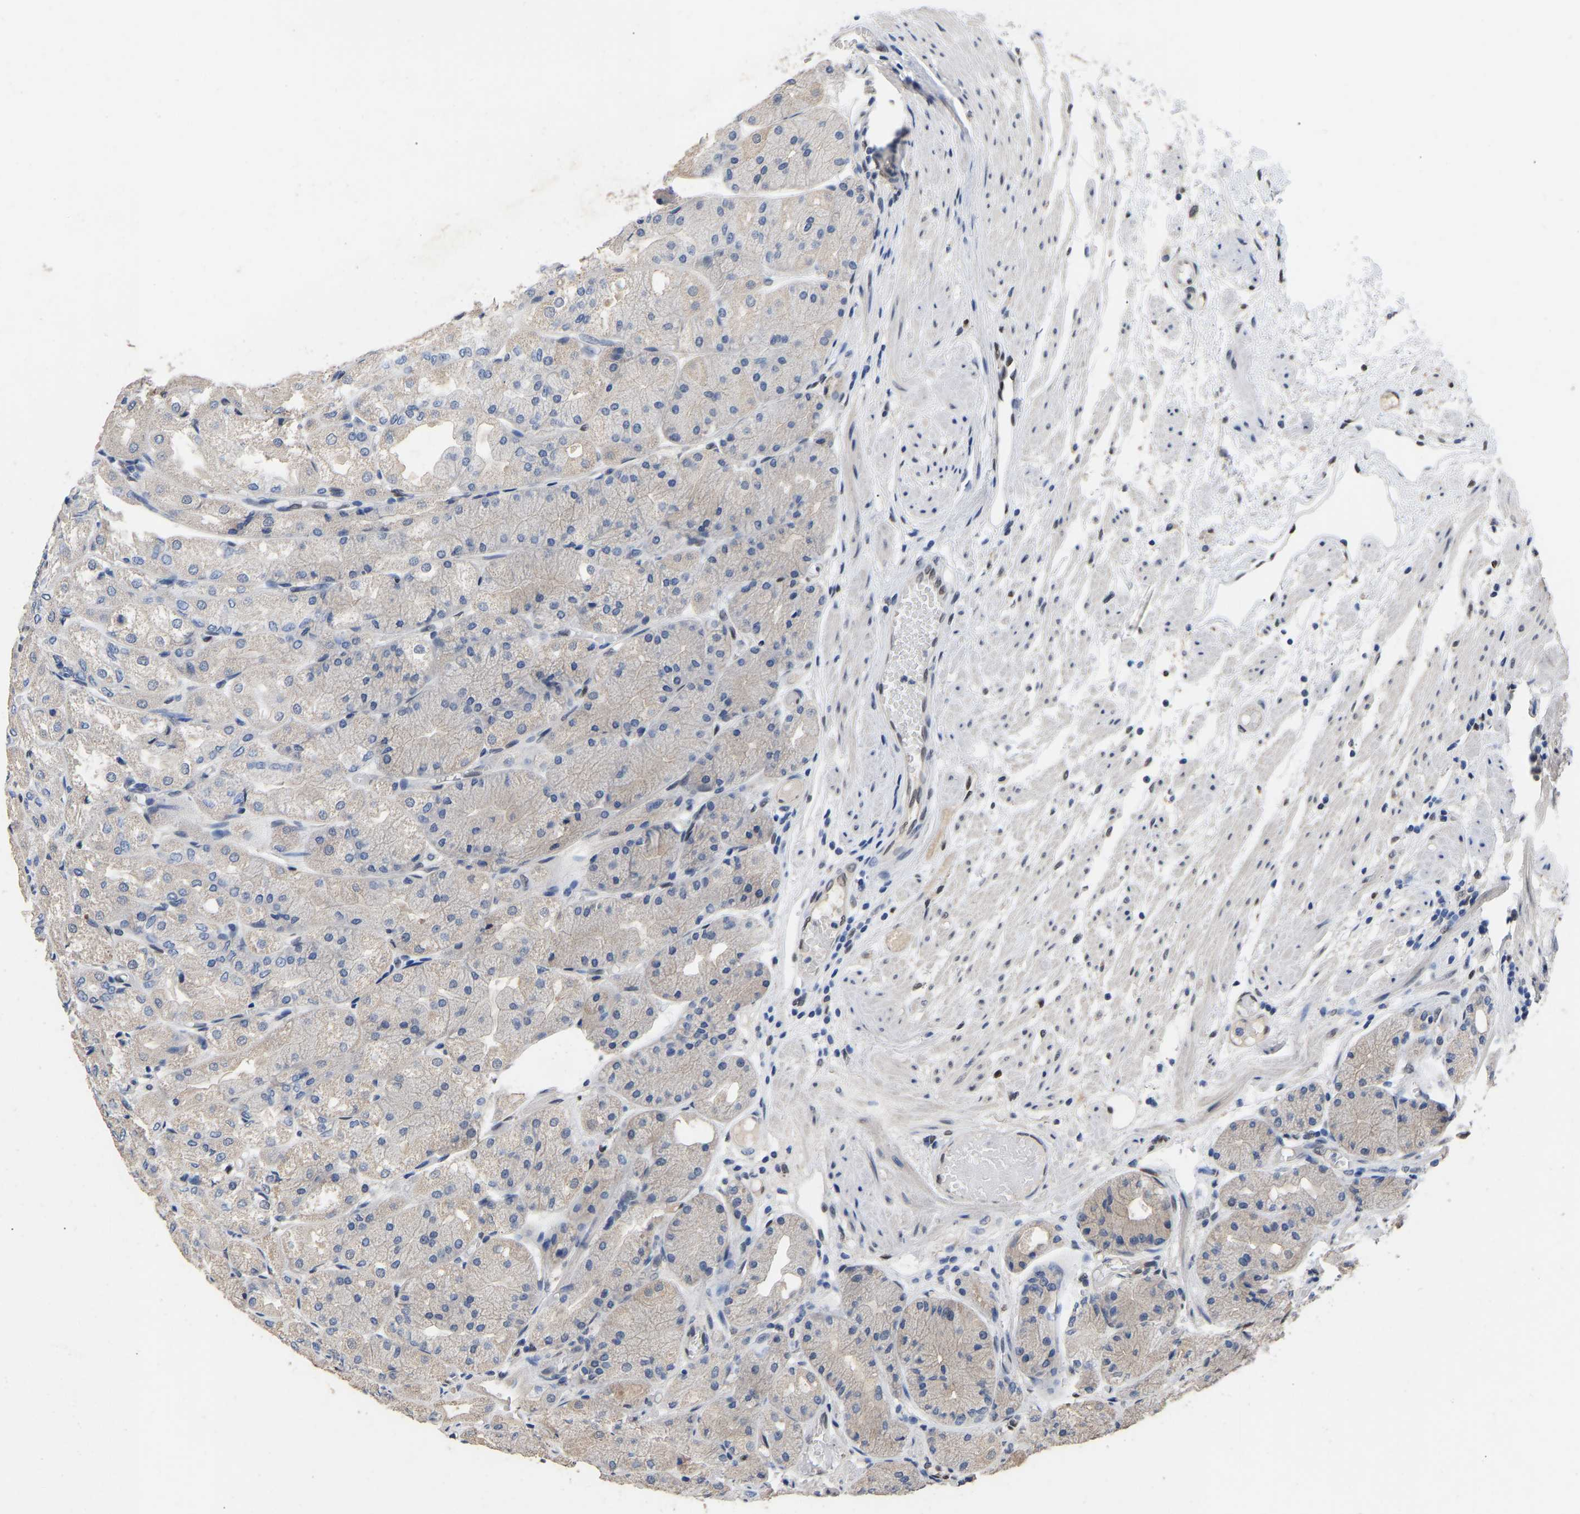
{"staining": {"intensity": "weak", "quantity": "25%-75%", "location": "cytoplasmic/membranous"}, "tissue": "stomach", "cell_type": "Glandular cells", "image_type": "normal", "snomed": [{"axis": "morphology", "description": "Normal tissue, NOS"}, {"axis": "topography", "description": "Stomach, upper"}], "caption": "Immunohistochemistry (IHC) of unremarkable human stomach exhibits low levels of weak cytoplasmic/membranous positivity in approximately 25%-75% of glandular cells.", "gene": "QKI", "patient": {"sex": "male", "age": 72}}